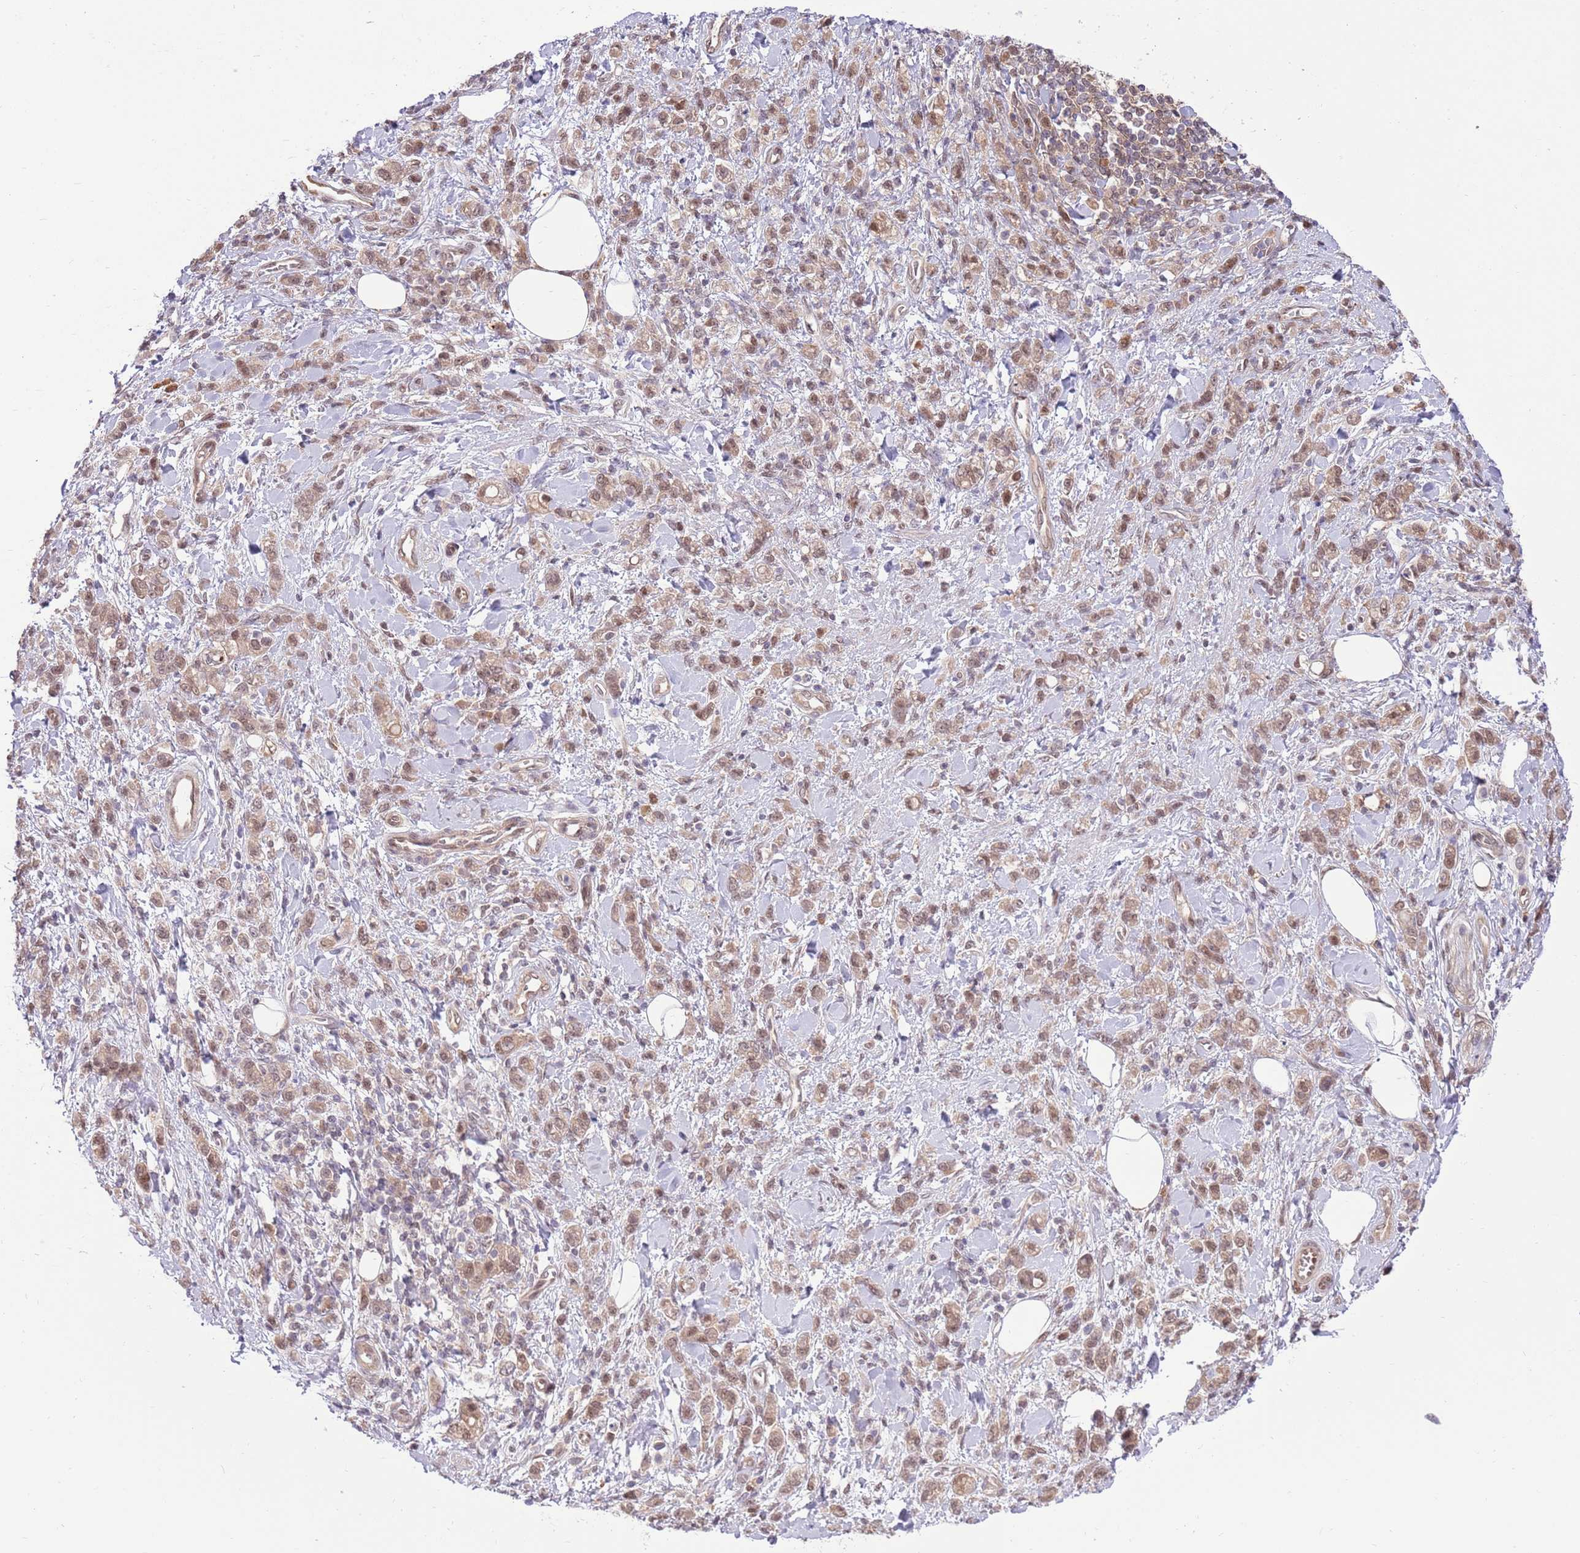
{"staining": {"intensity": "weak", "quantity": ">75%", "location": "cytoplasmic/membranous,nuclear"}, "tissue": "stomach cancer", "cell_type": "Tumor cells", "image_type": "cancer", "snomed": [{"axis": "morphology", "description": "Adenocarcinoma, NOS"}, {"axis": "topography", "description": "Stomach"}], "caption": "Immunohistochemical staining of stomach adenocarcinoma reveals low levels of weak cytoplasmic/membranous and nuclear protein expression in about >75% of tumor cells. Using DAB (3,3'-diaminobenzidine) (brown) and hematoxylin (blue) stains, captured at high magnification using brightfield microscopy.", "gene": "NSFL1C", "patient": {"sex": "male", "age": 77}}